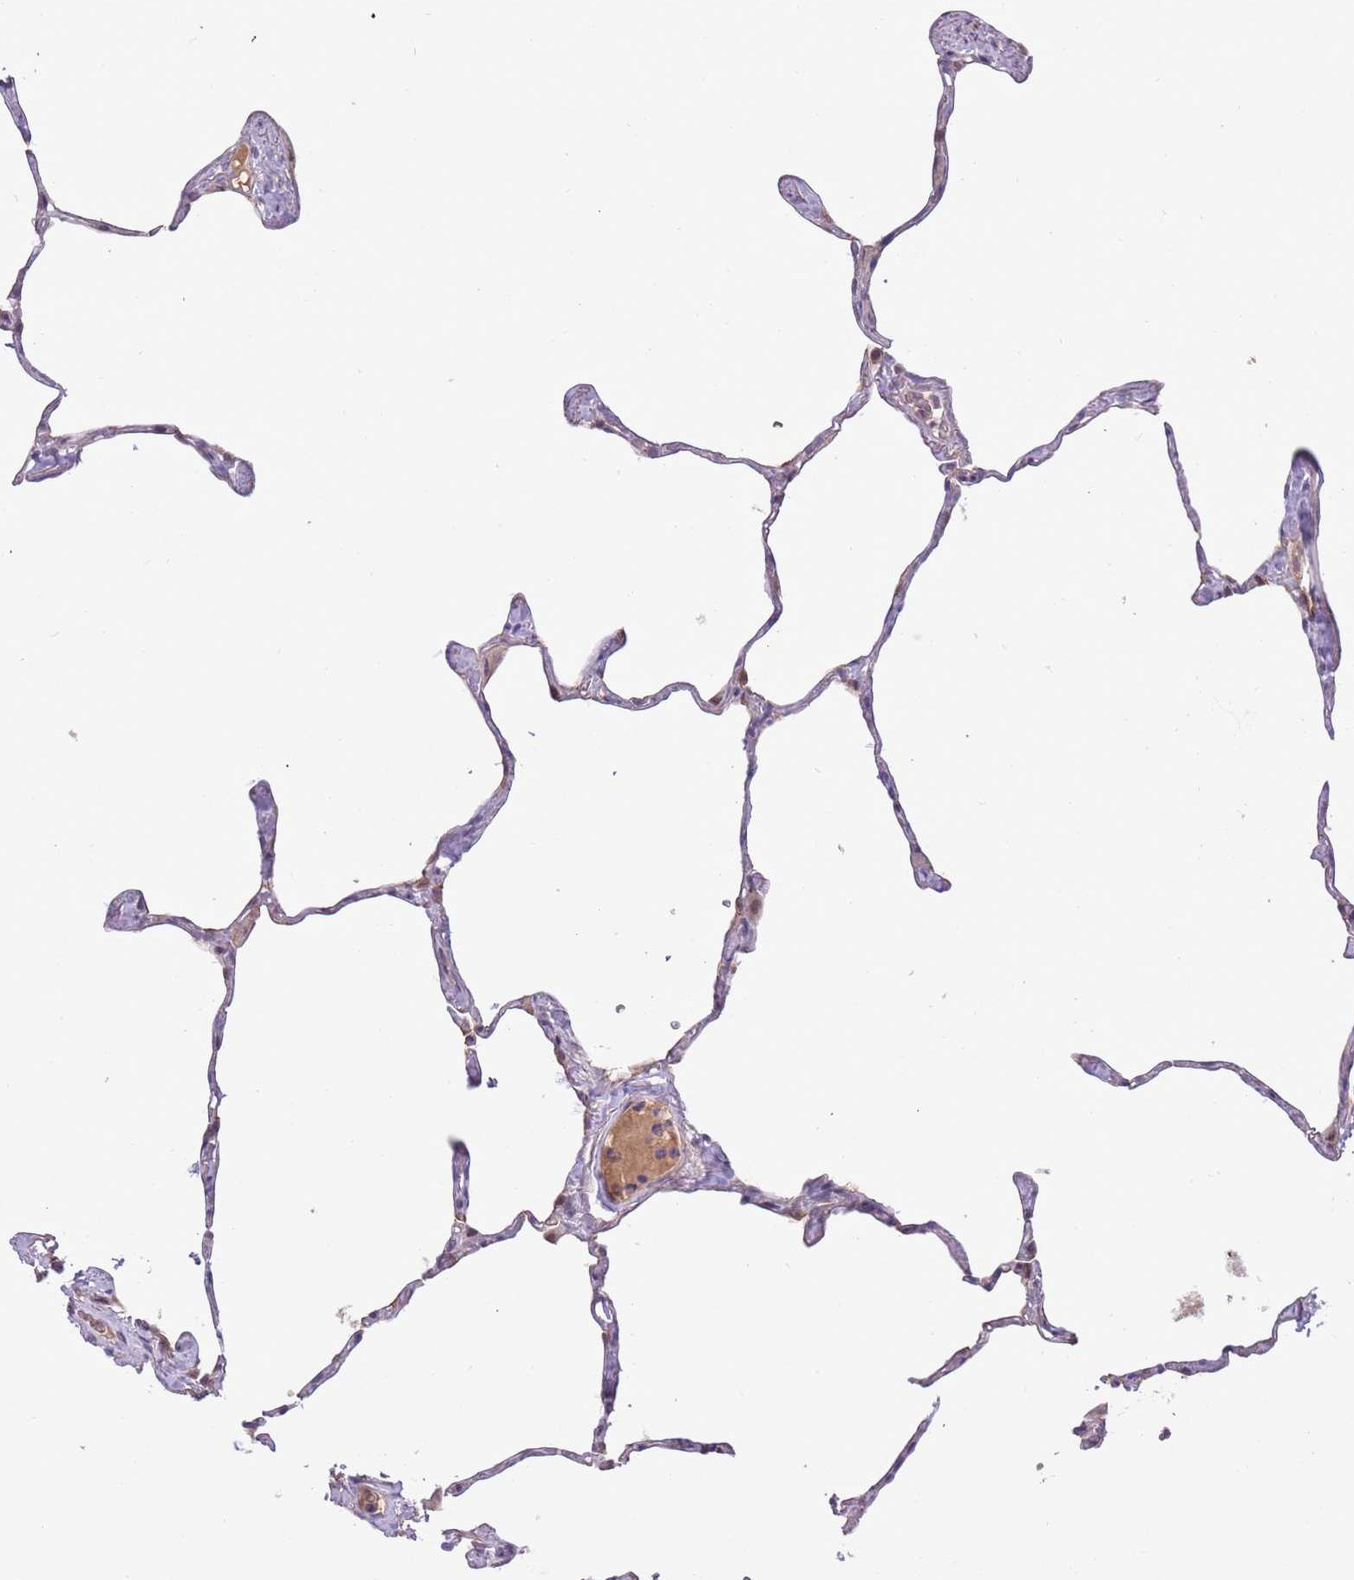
{"staining": {"intensity": "negative", "quantity": "none", "location": "none"}, "tissue": "lung", "cell_type": "Alveolar cells", "image_type": "normal", "snomed": [{"axis": "morphology", "description": "Normal tissue, NOS"}, {"axis": "topography", "description": "Lung"}], "caption": "There is no significant staining in alveolar cells of lung.", "gene": "SHROOM3", "patient": {"sex": "male", "age": 65}}